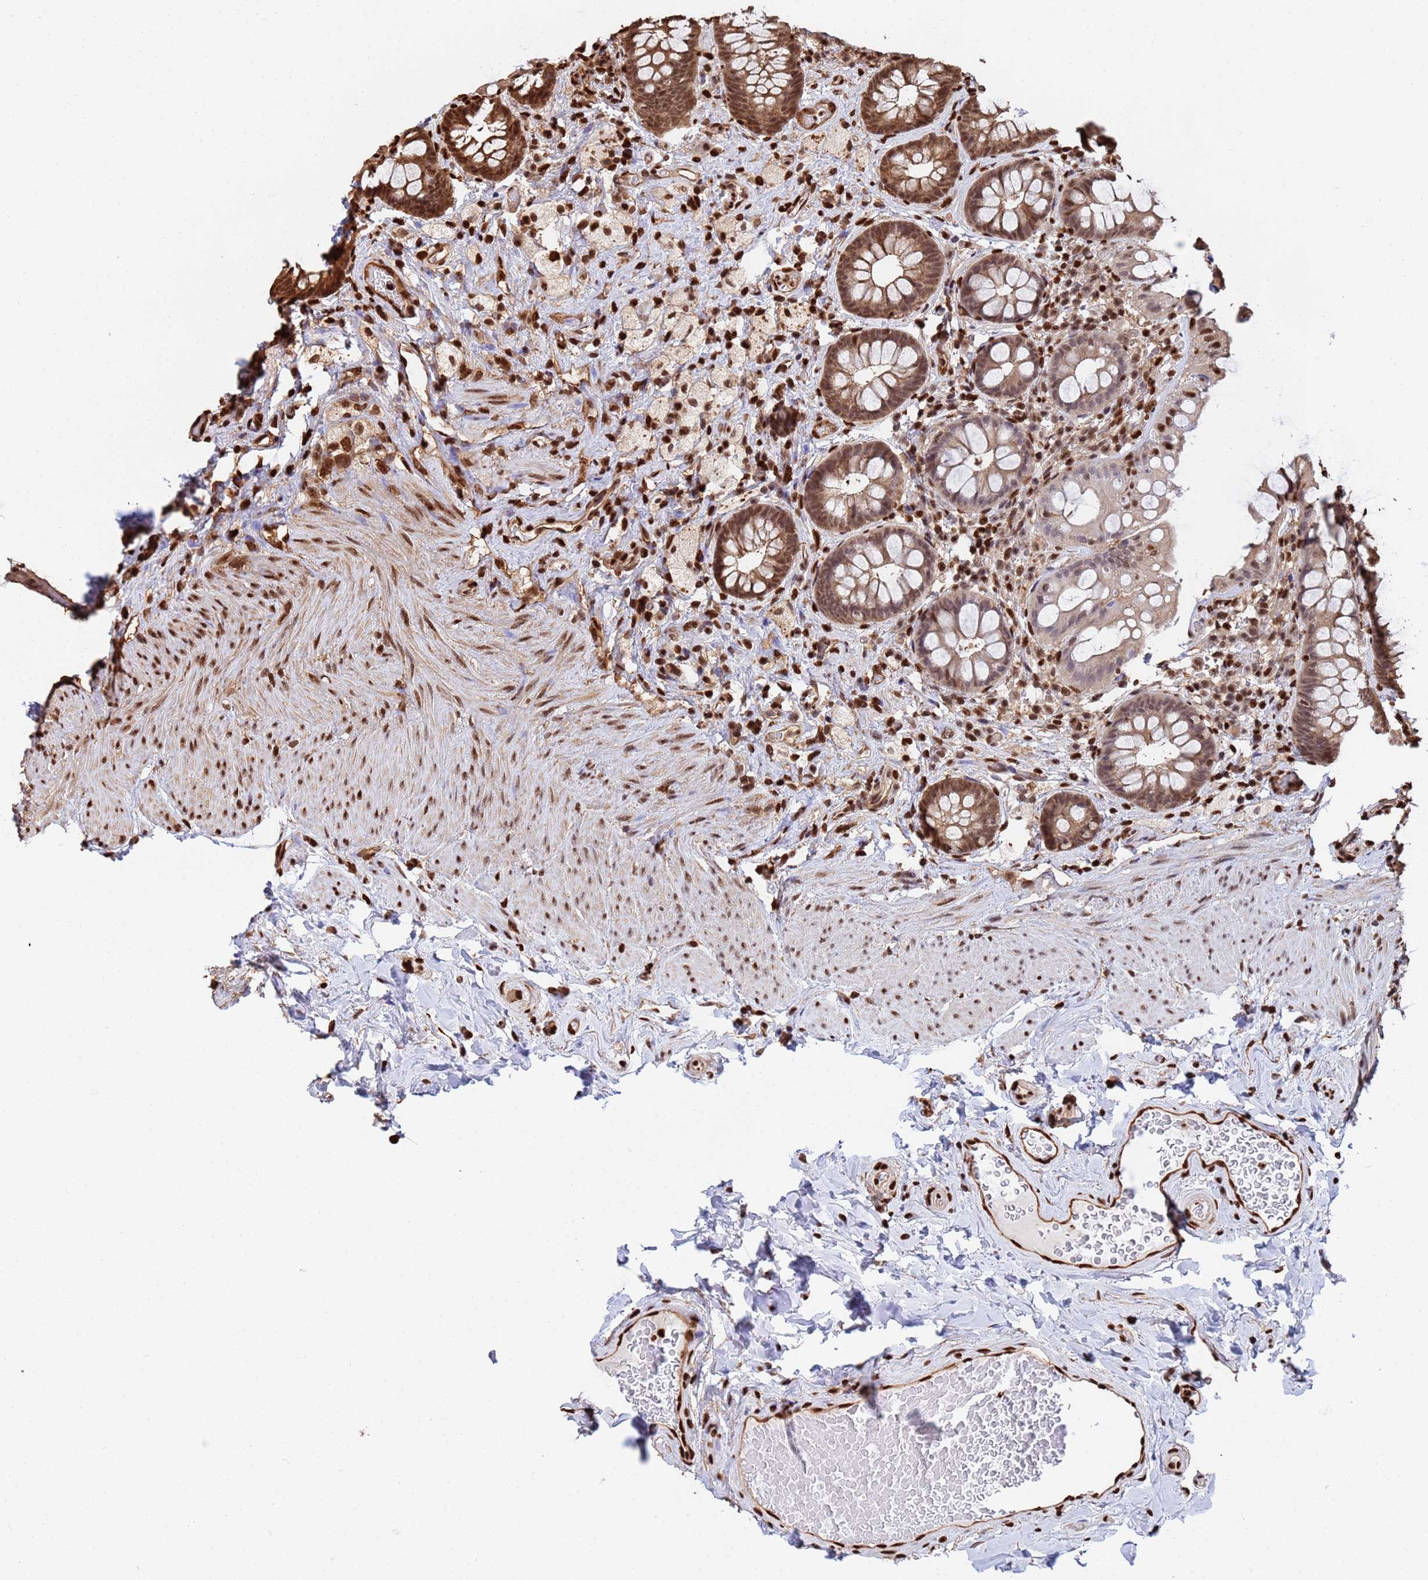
{"staining": {"intensity": "moderate", "quantity": ">75%", "location": "cytoplasmic/membranous,nuclear"}, "tissue": "rectum", "cell_type": "Glandular cells", "image_type": "normal", "snomed": [{"axis": "morphology", "description": "Normal tissue, NOS"}, {"axis": "topography", "description": "Rectum"}, {"axis": "topography", "description": "Peripheral nerve tissue"}], "caption": "Rectum stained for a protein reveals moderate cytoplasmic/membranous,nuclear positivity in glandular cells.", "gene": "SUMO2", "patient": {"sex": "female", "age": 69}}